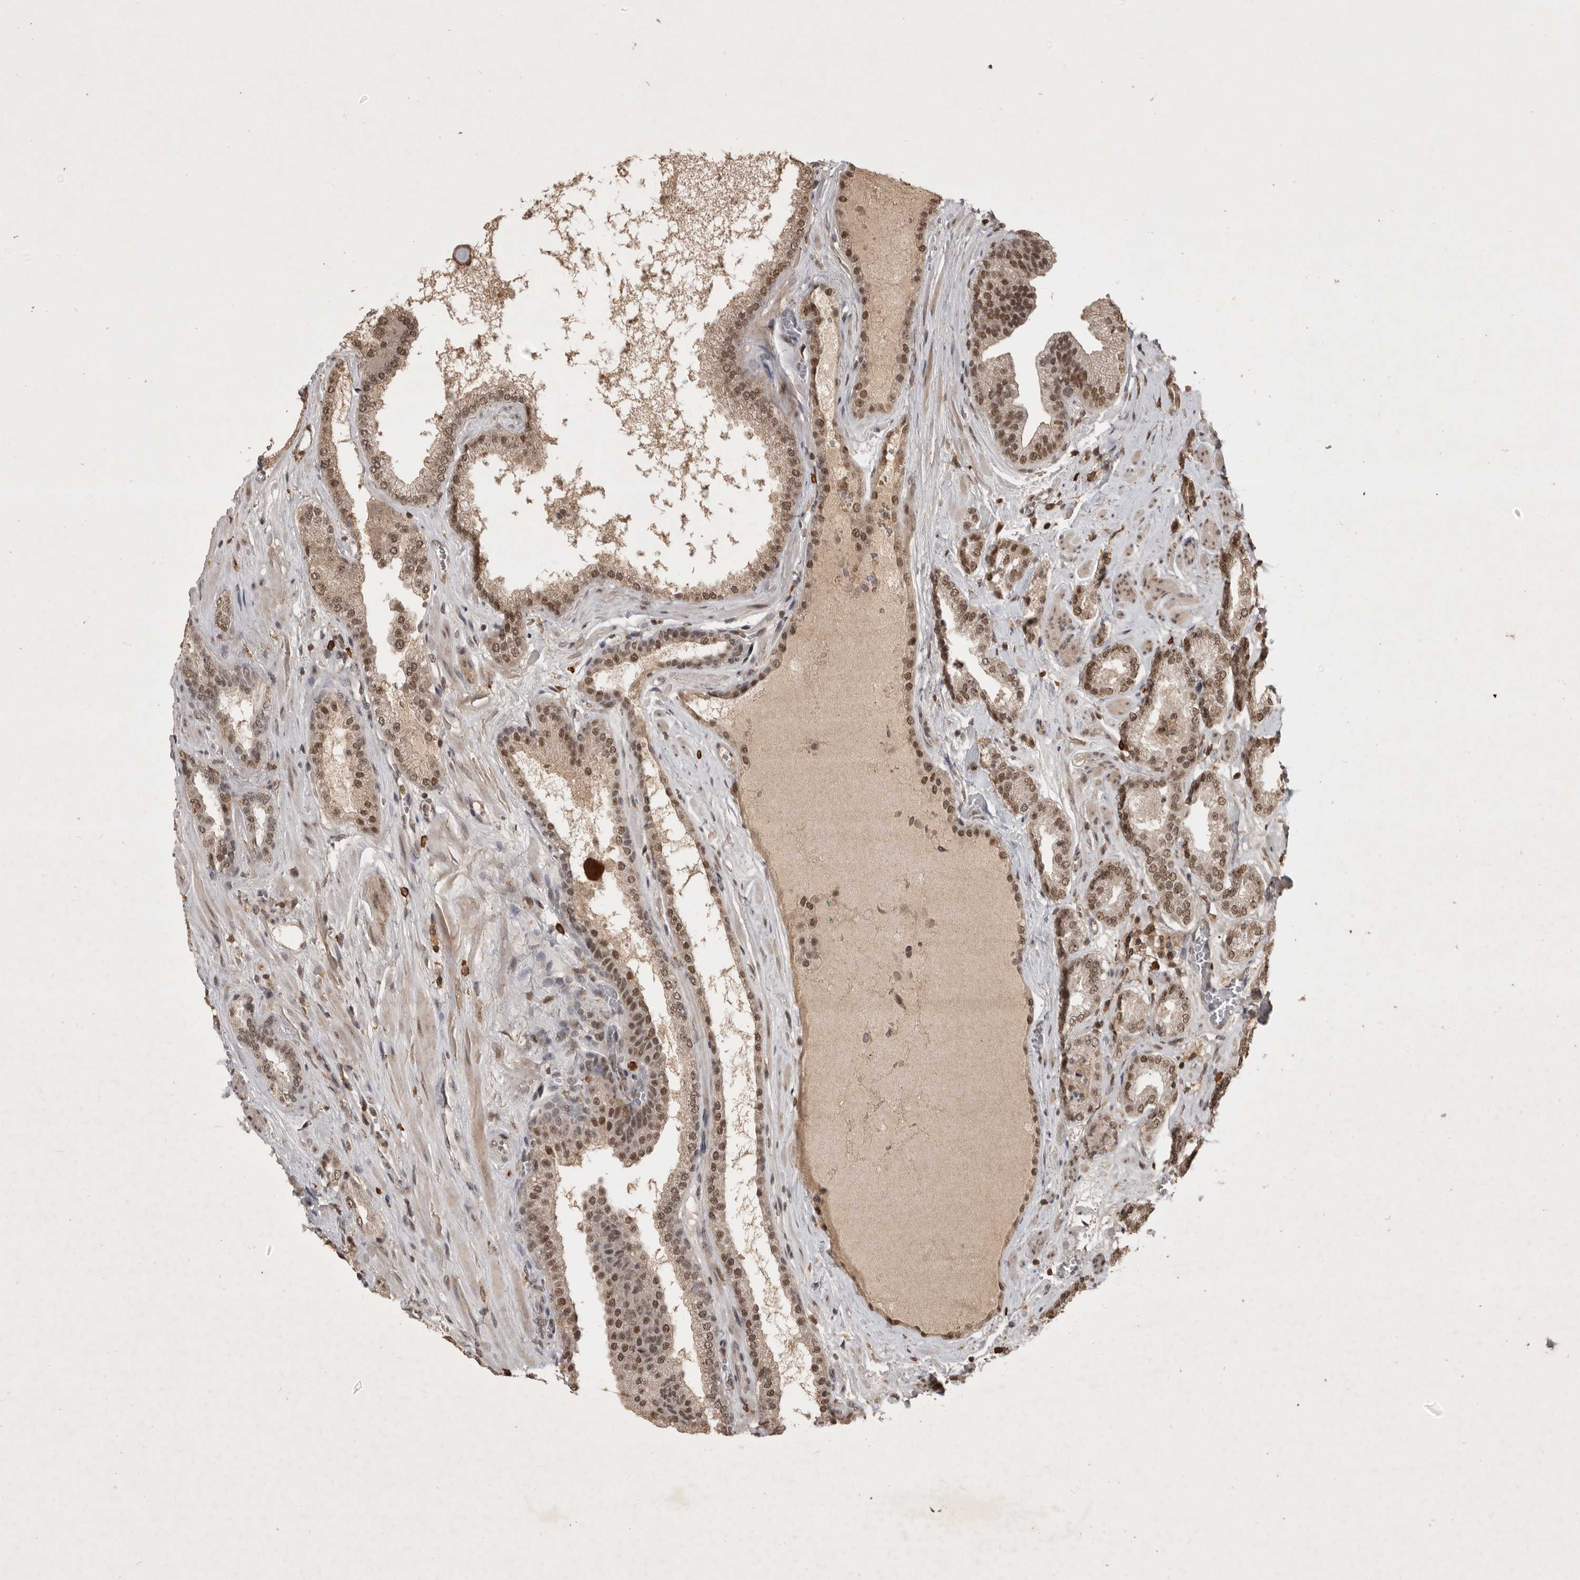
{"staining": {"intensity": "moderate", "quantity": ">75%", "location": "nuclear"}, "tissue": "prostate cancer", "cell_type": "Tumor cells", "image_type": "cancer", "snomed": [{"axis": "morphology", "description": "Adenocarcinoma, Low grade"}, {"axis": "topography", "description": "Prostate"}], "caption": "IHC photomicrograph of prostate cancer stained for a protein (brown), which reveals medium levels of moderate nuclear expression in about >75% of tumor cells.", "gene": "CBLL1", "patient": {"sex": "male", "age": 62}}